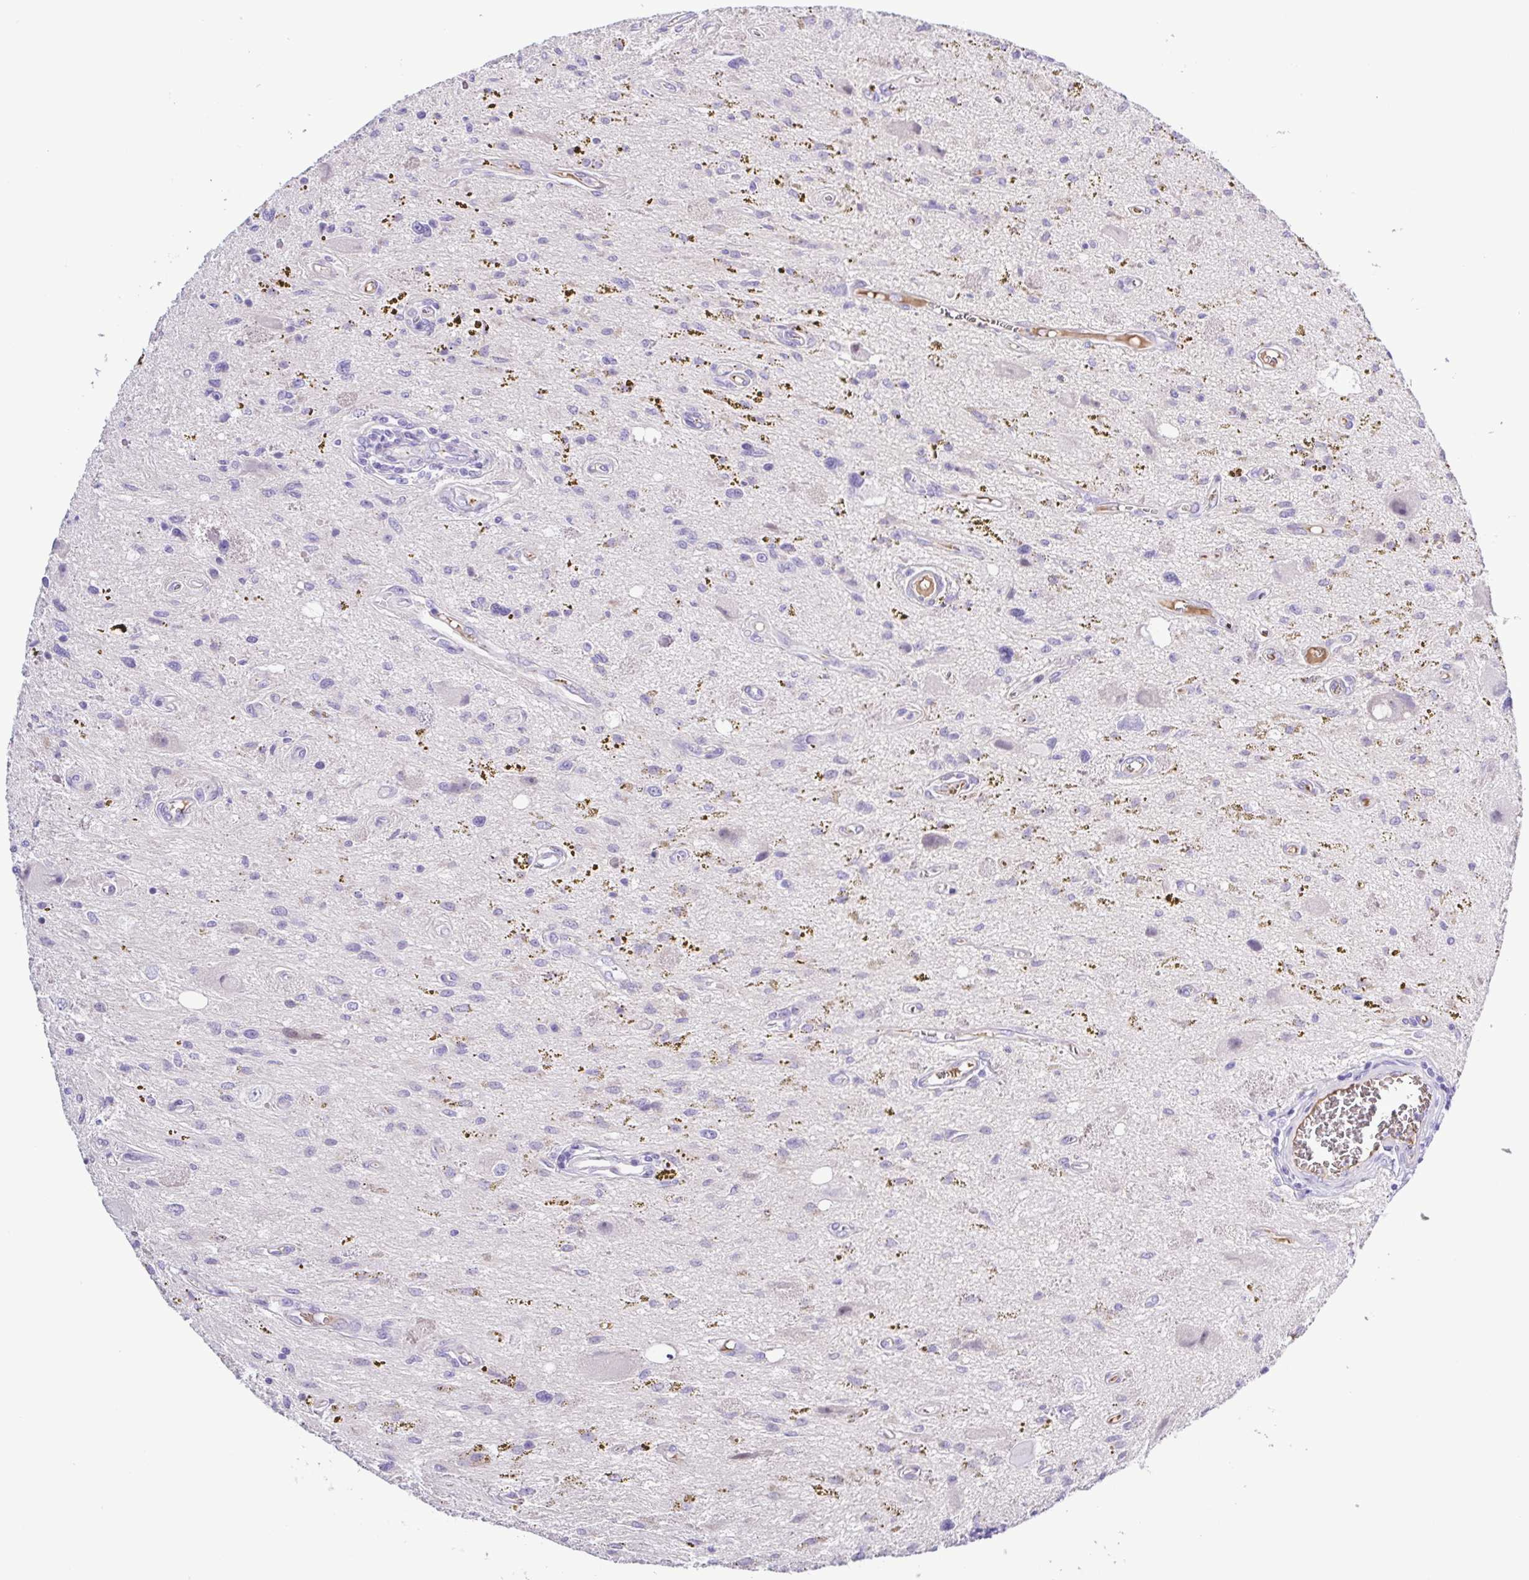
{"staining": {"intensity": "negative", "quantity": "none", "location": "none"}, "tissue": "glioma", "cell_type": "Tumor cells", "image_type": "cancer", "snomed": [{"axis": "morphology", "description": "Glioma, malignant, Low grade"}, {"axis": "topography", "description": "Cerebellum"}], "caption": "IHC micrograph of human malignant low-grade glioma stained for a protein (brown), which shows no expression in tumor cells. (DAB IHC, high magnification).", "gene": "GABBR2", "patient": {"sex": "female", "age": 14}}